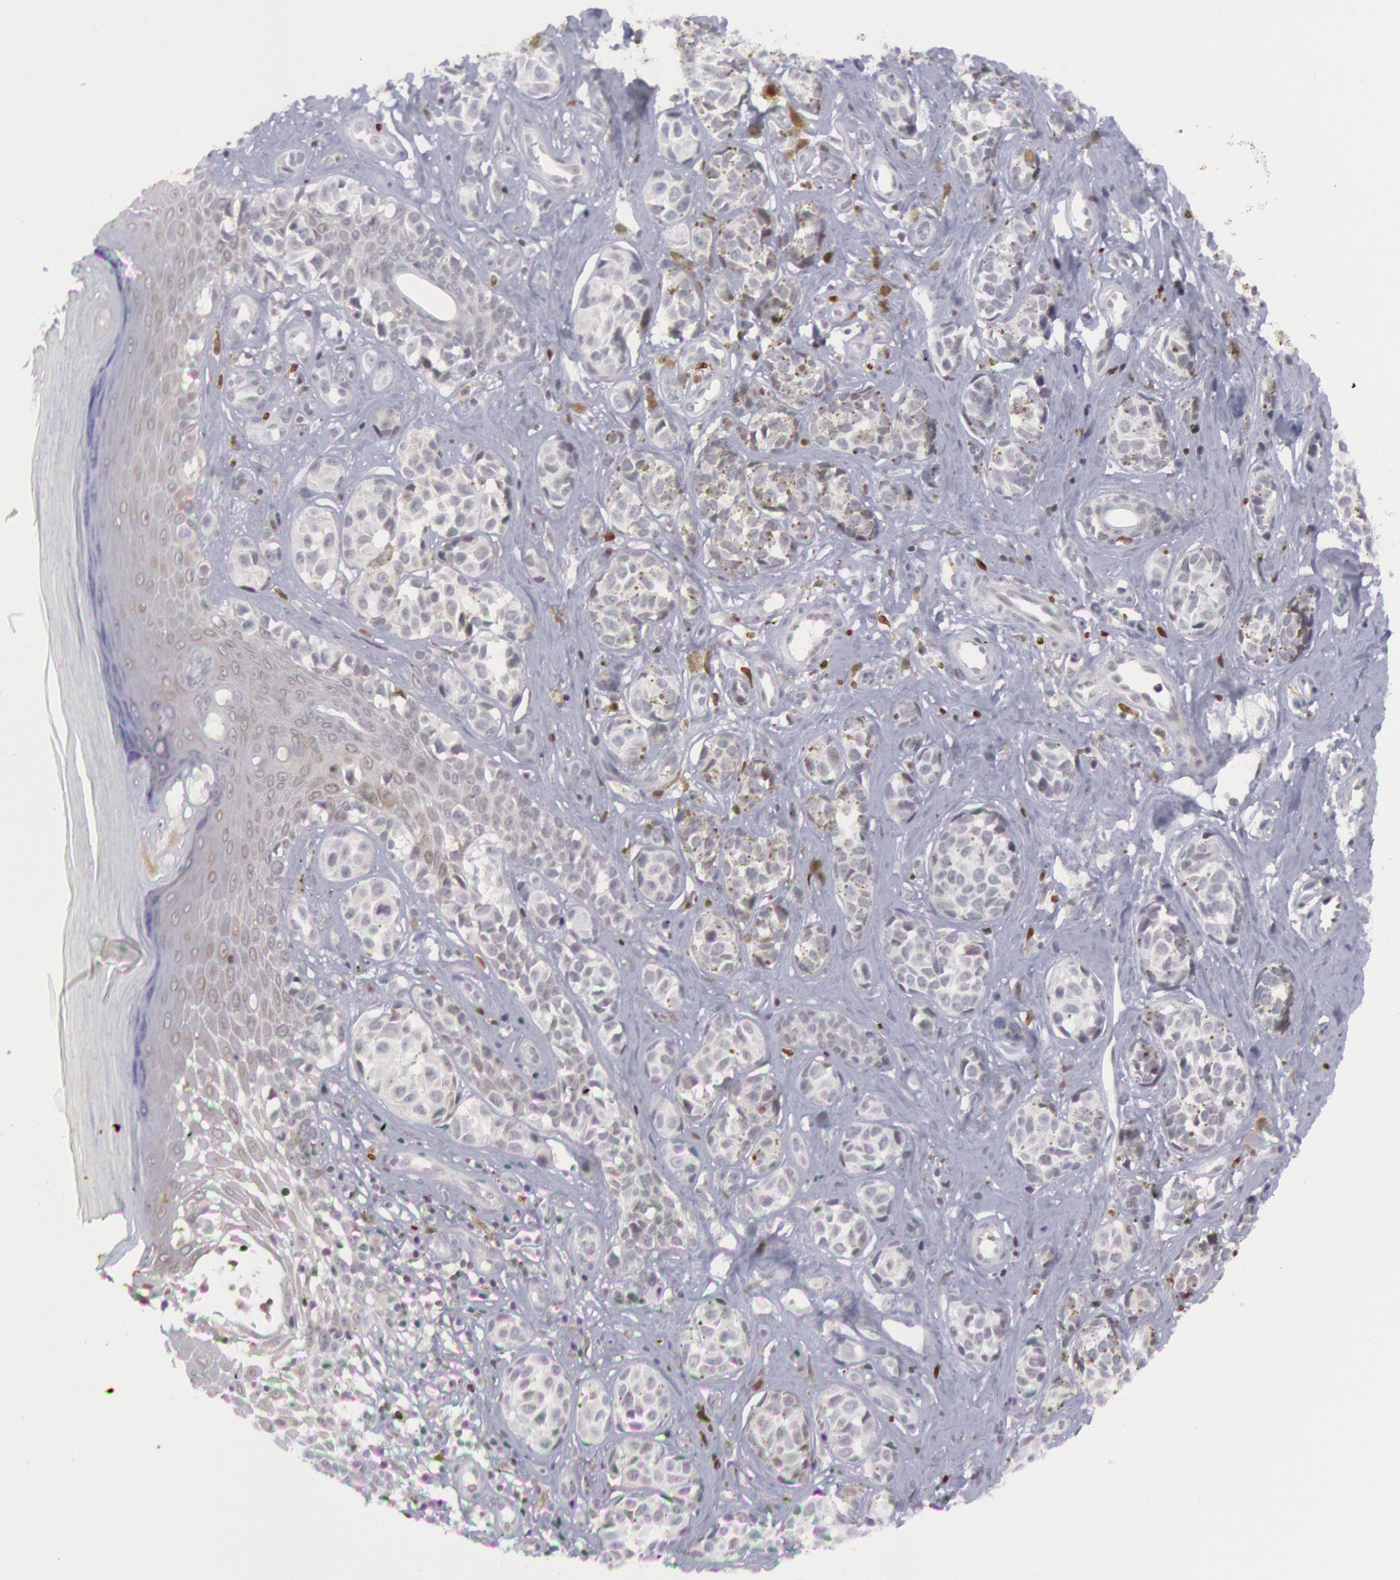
{"staining": {"intensity": "negative", "quantity": "none", "location": "none"}, "tissue": "melanoma", "cell_type": "Tumor cells", "image_type": "cancer", "snomed": [{"axis": "morphology", "description": "Malignant melanoma, NOS"}, {"axis": "topography", "description": "Skin"}], "caption": "The image exhibits no staining of tumor cells in melanoma. (Immunohistochemistry (ihc), brightfield microscopy, high magnification).", "gene": "PTGS2", "patient": {"sex": "male", "age": 79}}